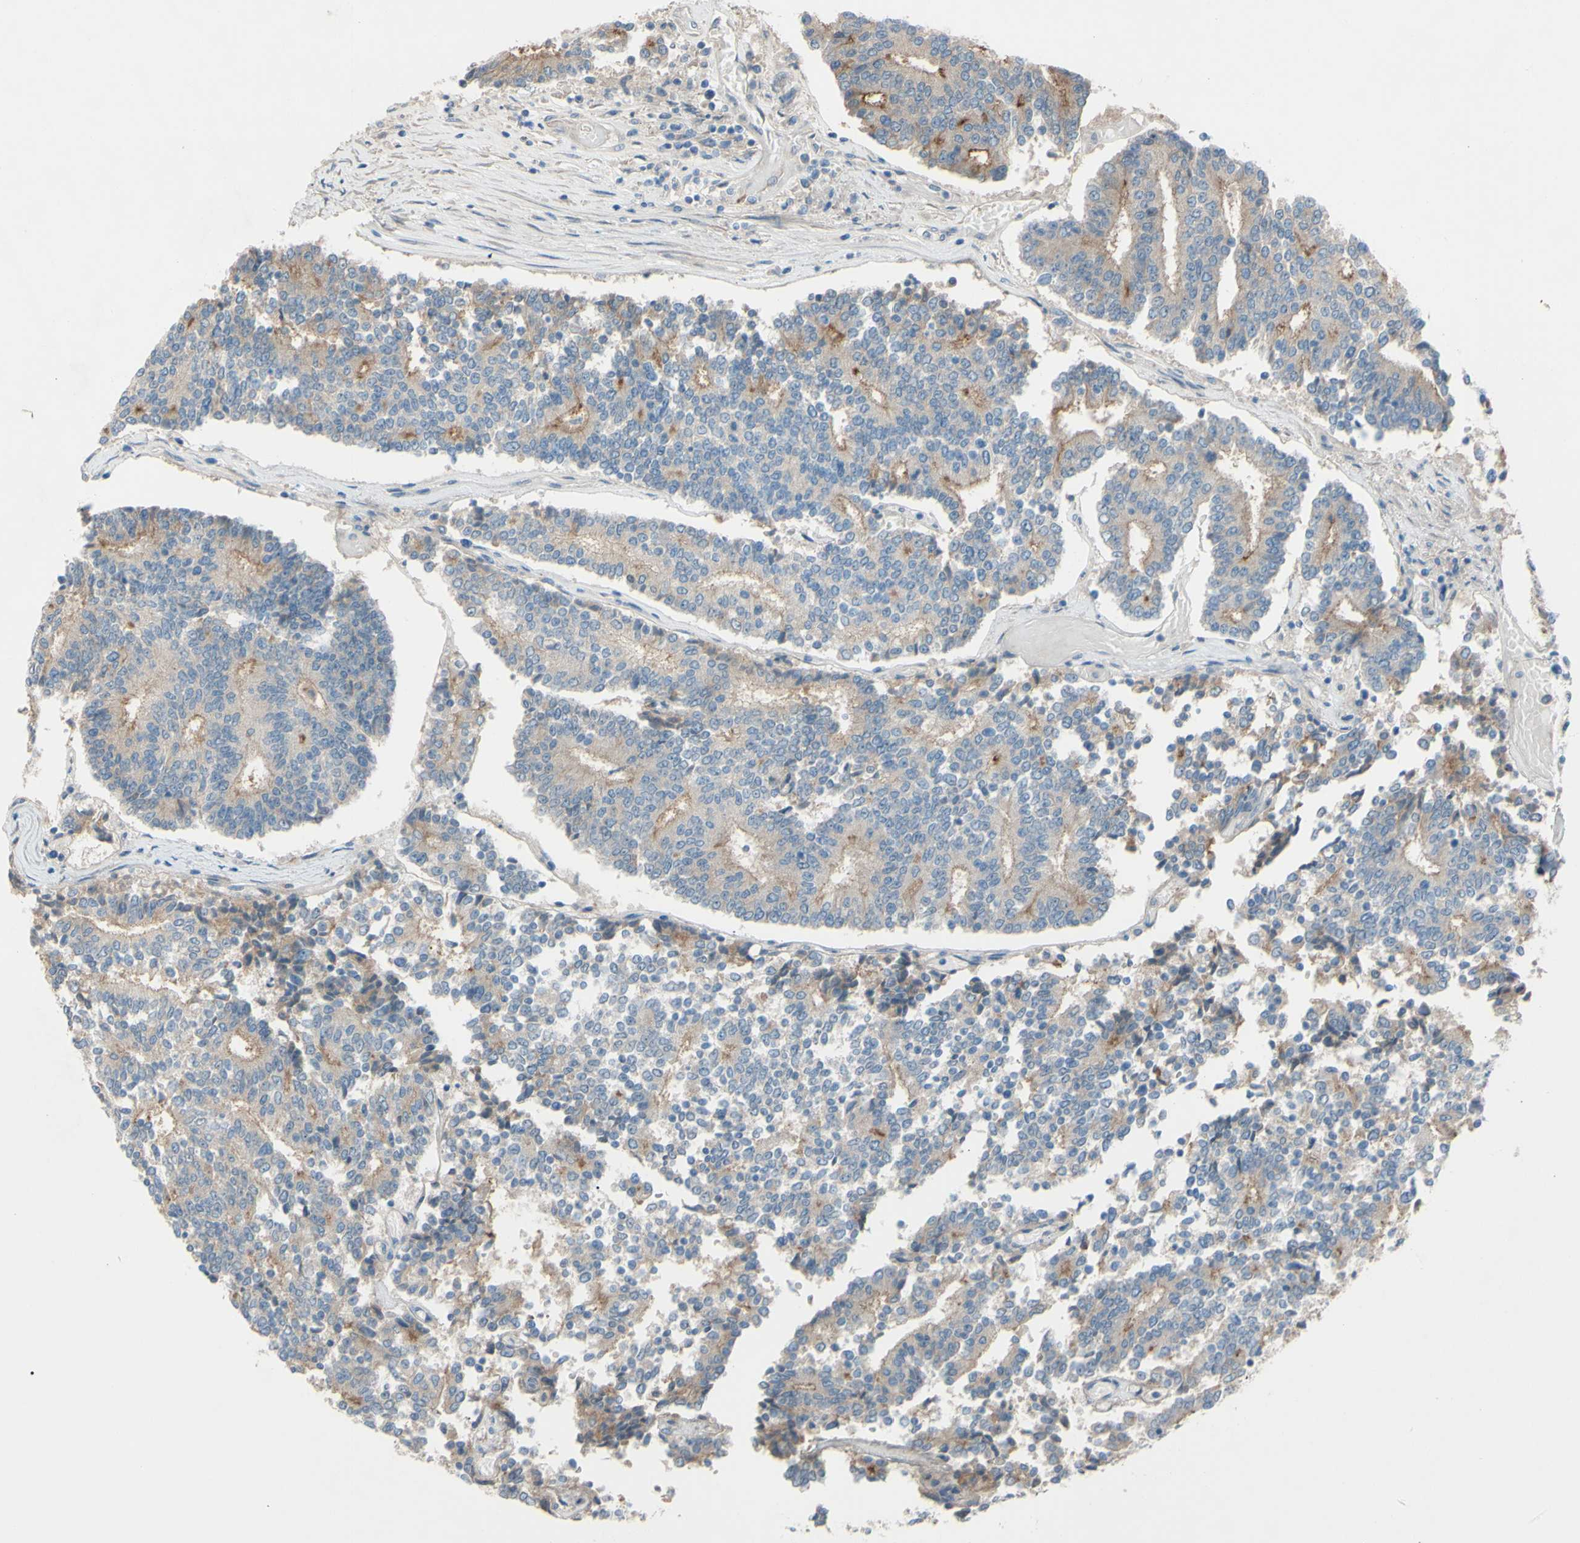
{"staining": {"intensity": "moderate", "quantity": "25%-75%", "location": "cytoplasmic/membranous"}, "tissue": "prostate cancer", "cell_type": "Tumor cells", "image_type": "cancer", "snomed": [{"axis": "morphology", "description": "Normal tissue, NOS"}, {"axis": "morphology", "description": "Adenocarcinoma, High grade"}, {"axis": "topography", "description": "Prostate"}, {"axis": "topography", "description": "Seminal veicle"}], "caption": "An image of human prostate high-grade adenocarcinoma stained for a protein exhibits moderate cytoplasmic/membranous brown staining in tumor cells.", "gene": "ATRN", "patient": {"sex": "male", "age": 55}}